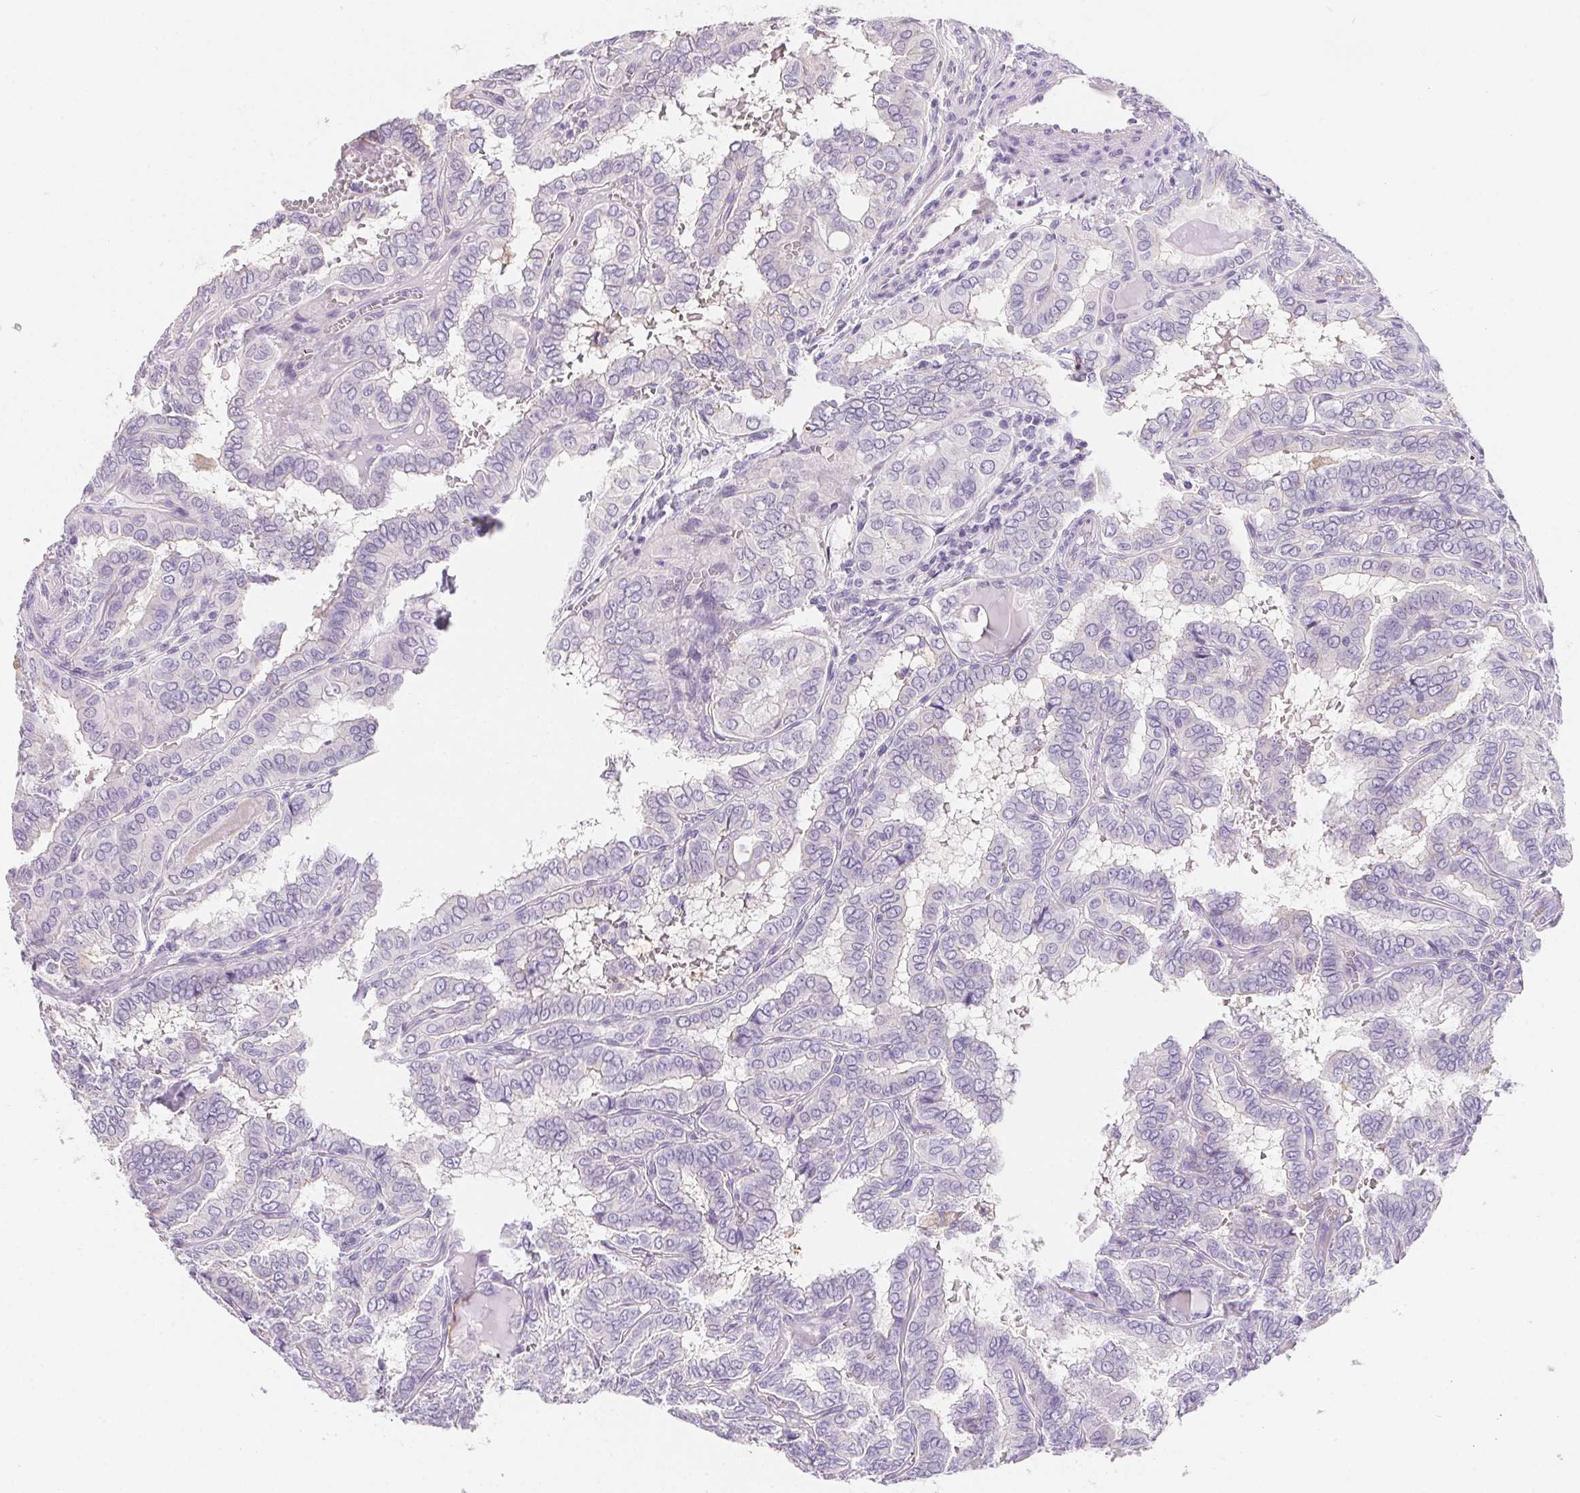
{"staining": {"intensity": "negative", "quantity": "none", "location": "none"}, "tissue": "thyroid cancer", "cell_type": "Tumor cells", "image_type": "cancer", "snomed": [{"axis": "morphology", "description": "Papillary adenocarcinoma, NOS"}, {"axis": "topography", "description": "Thyroid gland"}], "caption": "The immunohistochemistry (IHC) image has no significant expression in tumor cells of papillary adenocarcinoma (thyroid) tissue. (IHC, brightfield microscopy, high magnification).", "gene": "AQP5", "patient": {"sex": "female", "age": 46}}